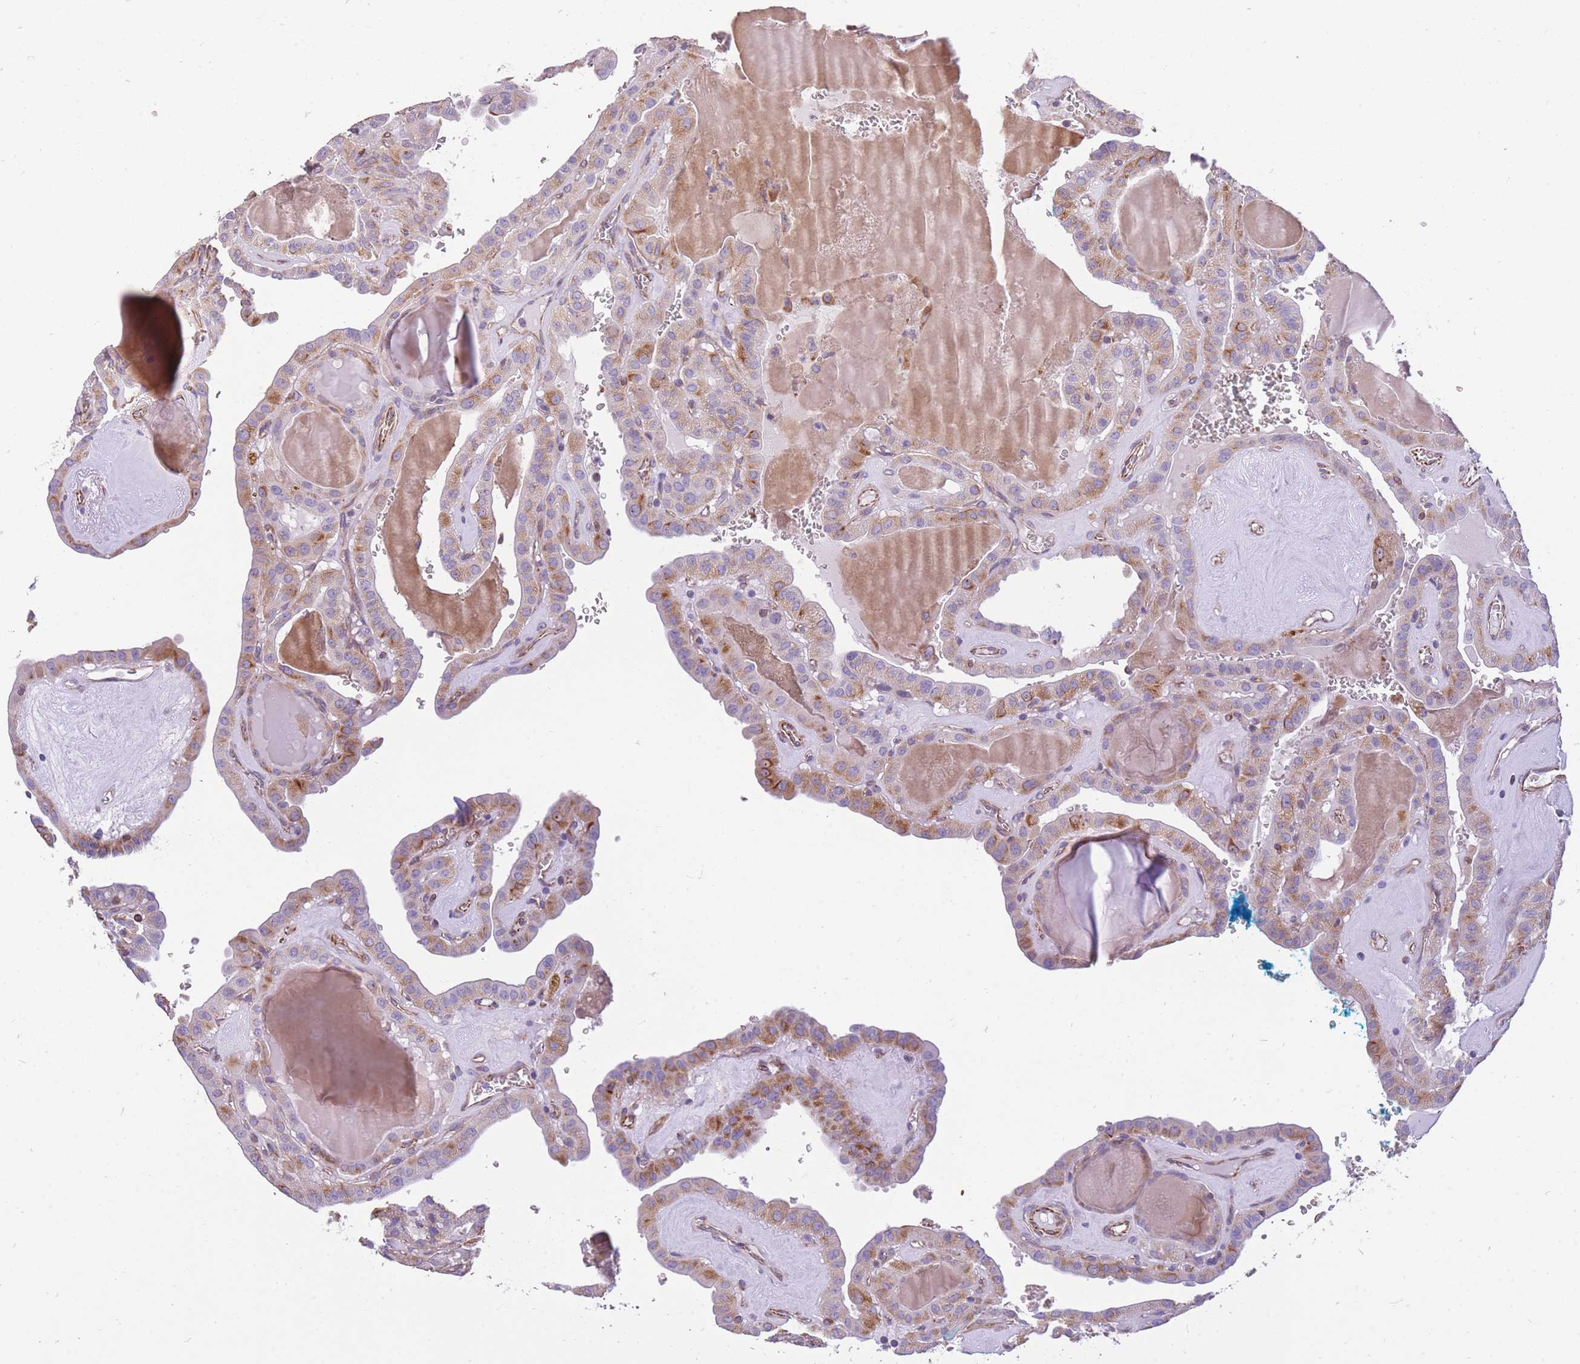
{"staining": {"intensity": "moderate", "quantity": "25%-75%", "location": "cytoplasmic/membranous"}, "tissue": "thyroid cancer", "cell_type": "Tumor cells", "image_type": "cancer", "snomed": [{"axis": "morphology", "description": "Papillary adenocarcinoma, NOS"}, {"axis": "topography", "description": "Thyroid gland"}], "caption": "This is an image of IHC staining of thyroid papillary adenocarcinoma, which shows moderate staining in the cytoplasmic/membranous of tumor cells.", "gene": "ANKRD53", "patient": {"sex": "male", "age": 52}}